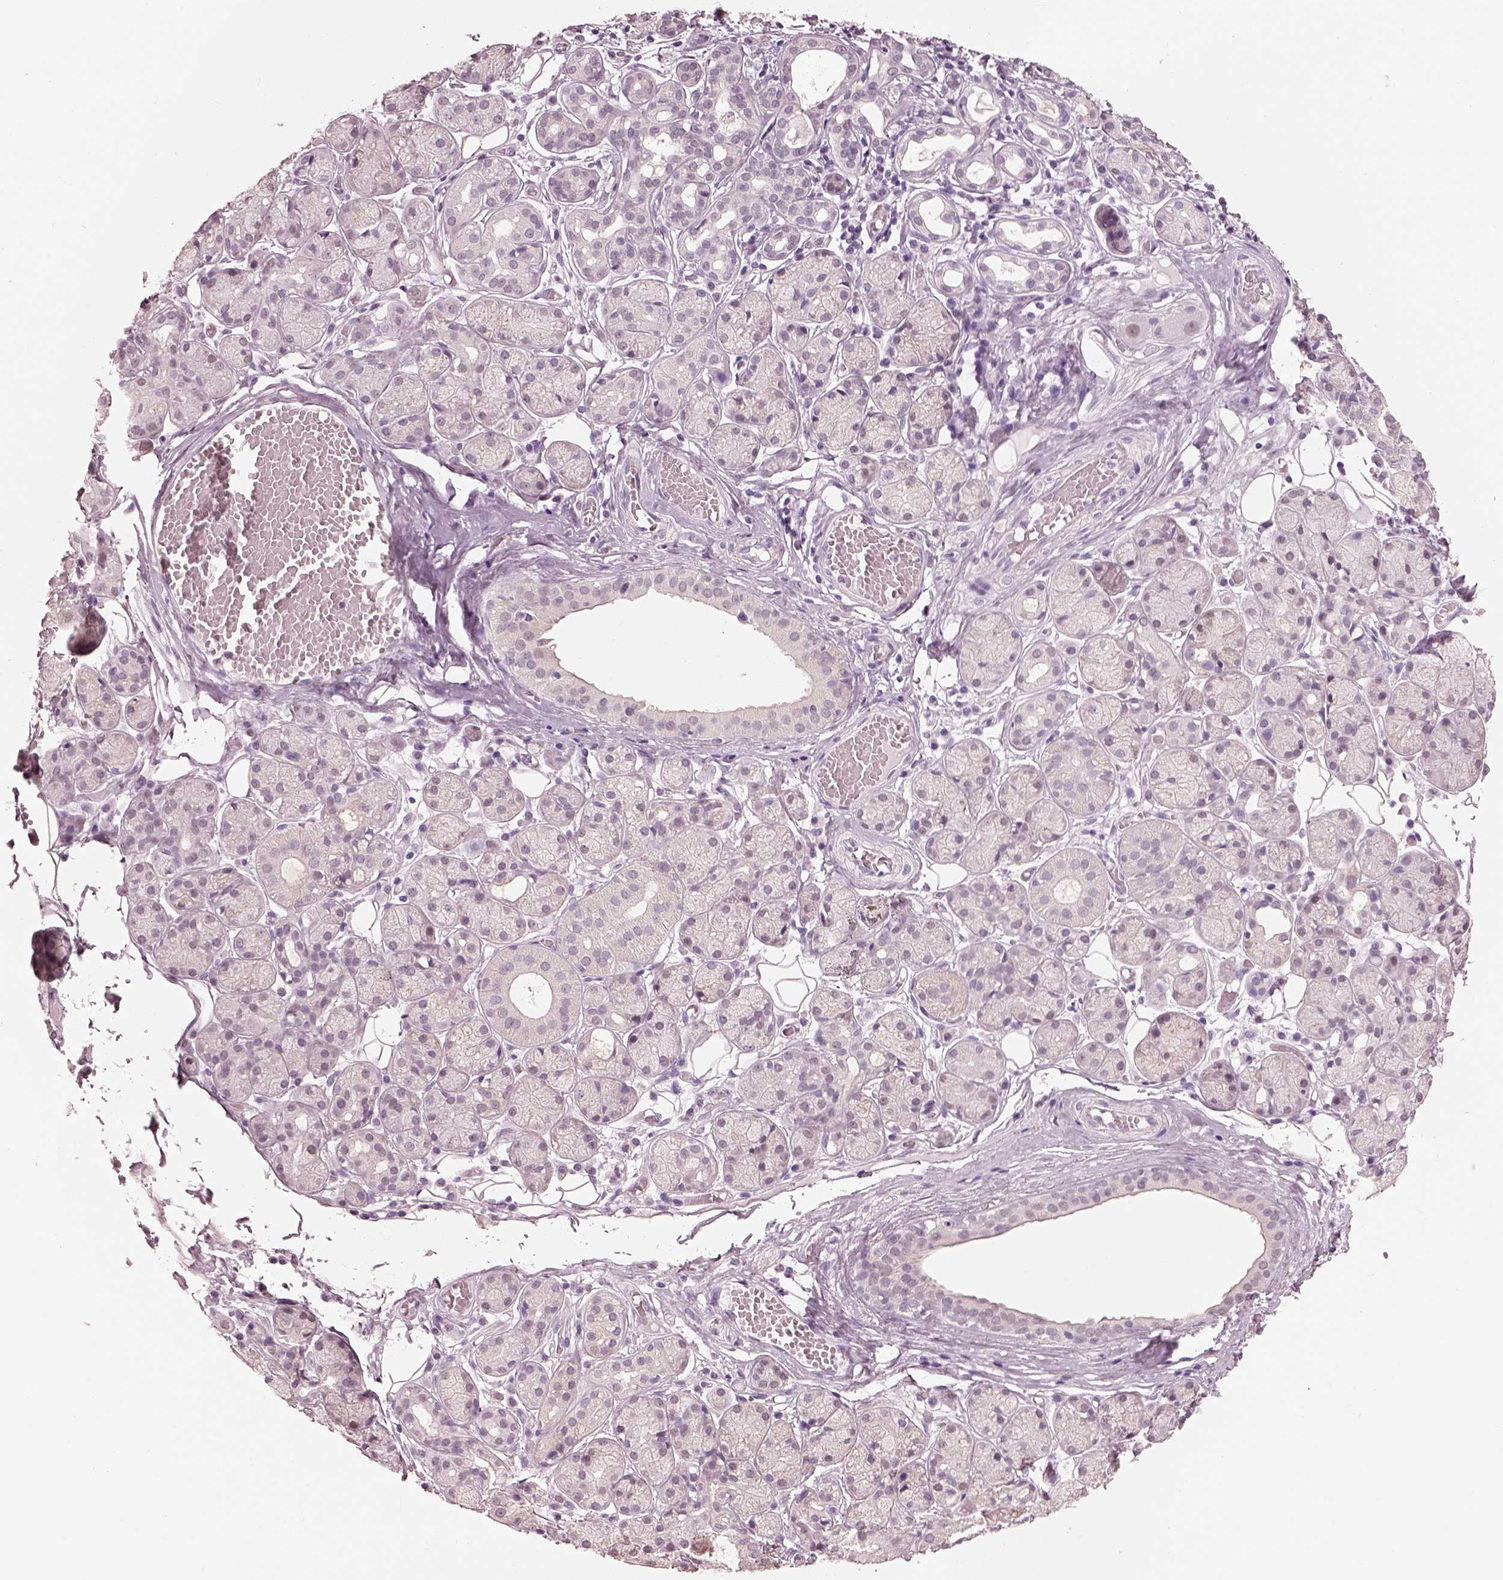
{"staining": {"intensity": "negative", "quantity": "none", "location": "none"}, "tissue": "salivary gland", "cell_type": "Glandular cells", "image_type": "normal", "snomed": [{"axis": "morphology", "description": "Normal tissue, NOS"}, {"axis": "topography", "description": "Salivary gland"}, {"axis": "topography", "description": "Peripheral nerve tissue"}], "caption": "DAB immunohistochemical staining of unremarkable salivary gland shows no significant positivity in glandular cells. Brightfield microscopy of immunohistochemistry (IHC) stained with DAB (brown) and hematoxylin (blue), captured at high magnification.", "gene": "ELSPBP1", "patient": {"sex": "male", "age": 71}}